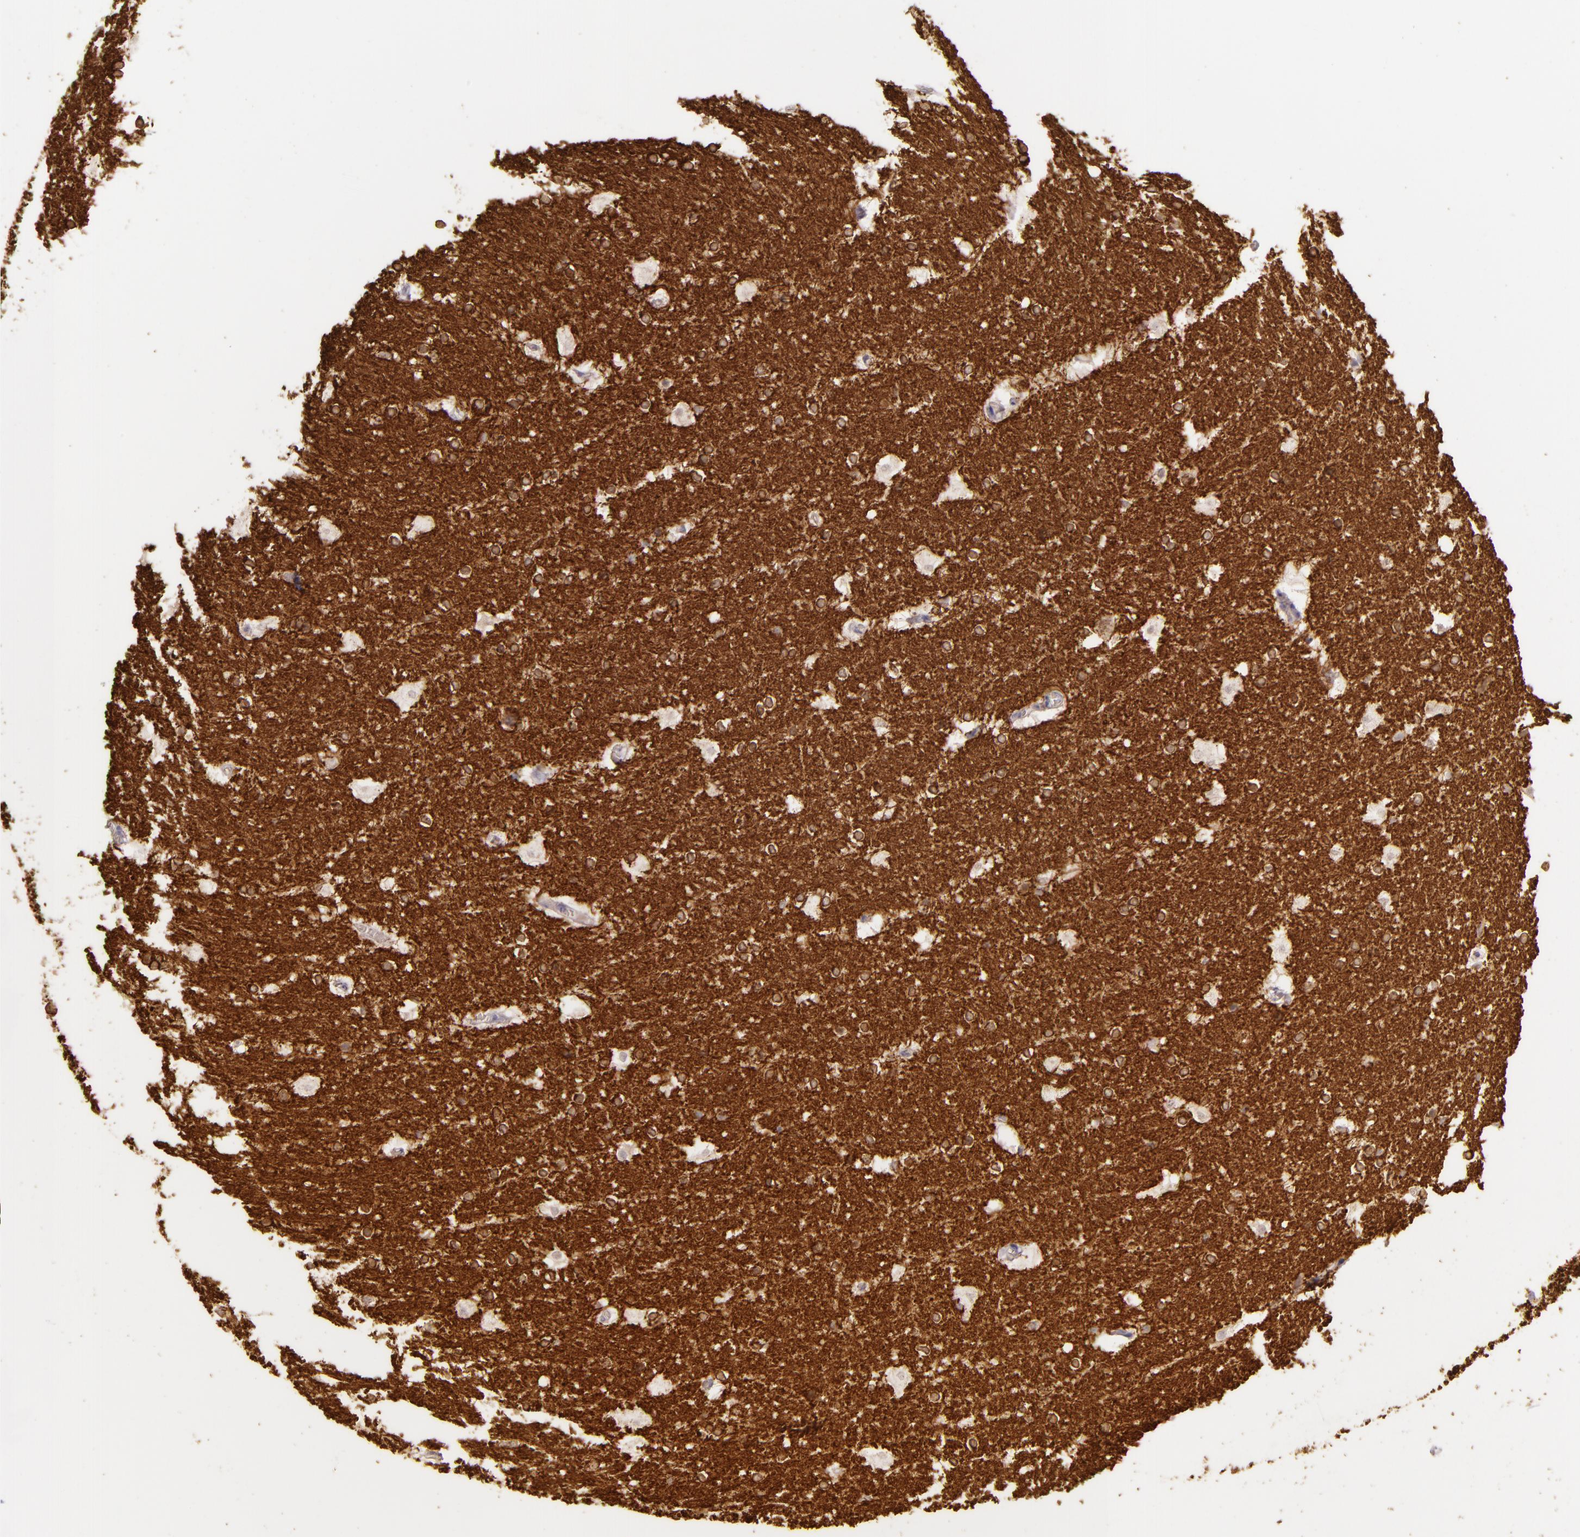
{"staining": {"intensity": "moderate", "quantity": "25%-75%", "location": "cytoplasmic/membranous"}, "tissue": "hippocampus", "cell_type": "Glial cells", "image_type": "normal", "snomed": [{"axis": "morphology", "description": "Normal tissue, NOS"}, {"axis": "topography", "description": "Hippocampus"}], "caption": "The histopathology image demonstrates a brown stain indicating the presence of a protein in the cytoplasmic/membranous of glial cells in hippocampus.", "gene": "ZC3H7B", "patient": {"sex": "female", "age": 19}}